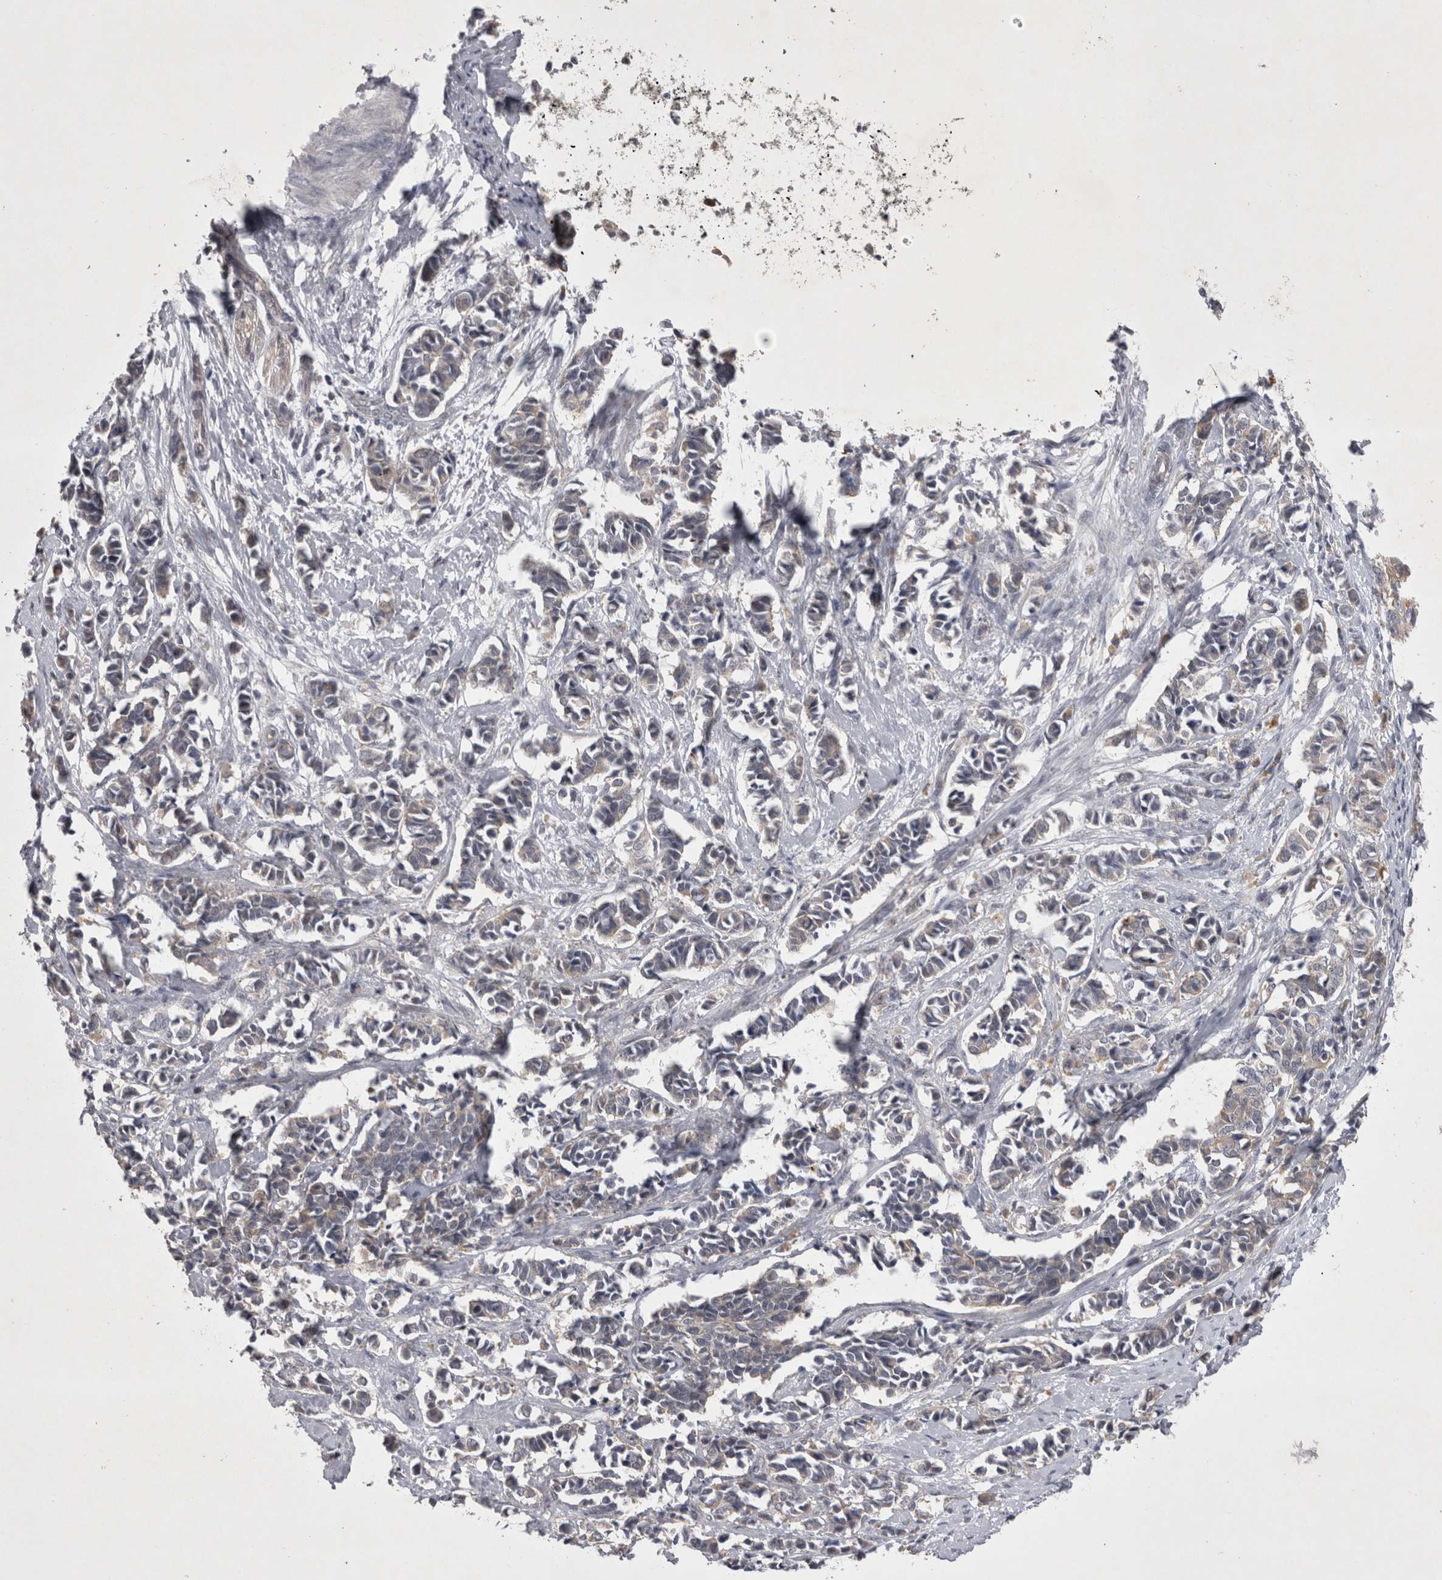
{"staining": {"intensity": "weak", "quantity": "<25%", "location": "cytoplasmic/membranous"}, "tissue": "cervical cancer", "cell_type": "Tumor cells", "image_type": "cancer", "snomed": [{"axis": "morphology", "description": "Normal tissue, NOS"}, {"axis": "morphology", "description": "Squamous cell carcinoma, NOS"}, {"axis": "topography", "description": "Cervix"}], "caption": "A high-resolution micrograph shows IHC staining of cervical cancer, which displays no significant staining in tumor cells.", "gene": "CTBS", "patient": {"sex": "female", "age": 35}}